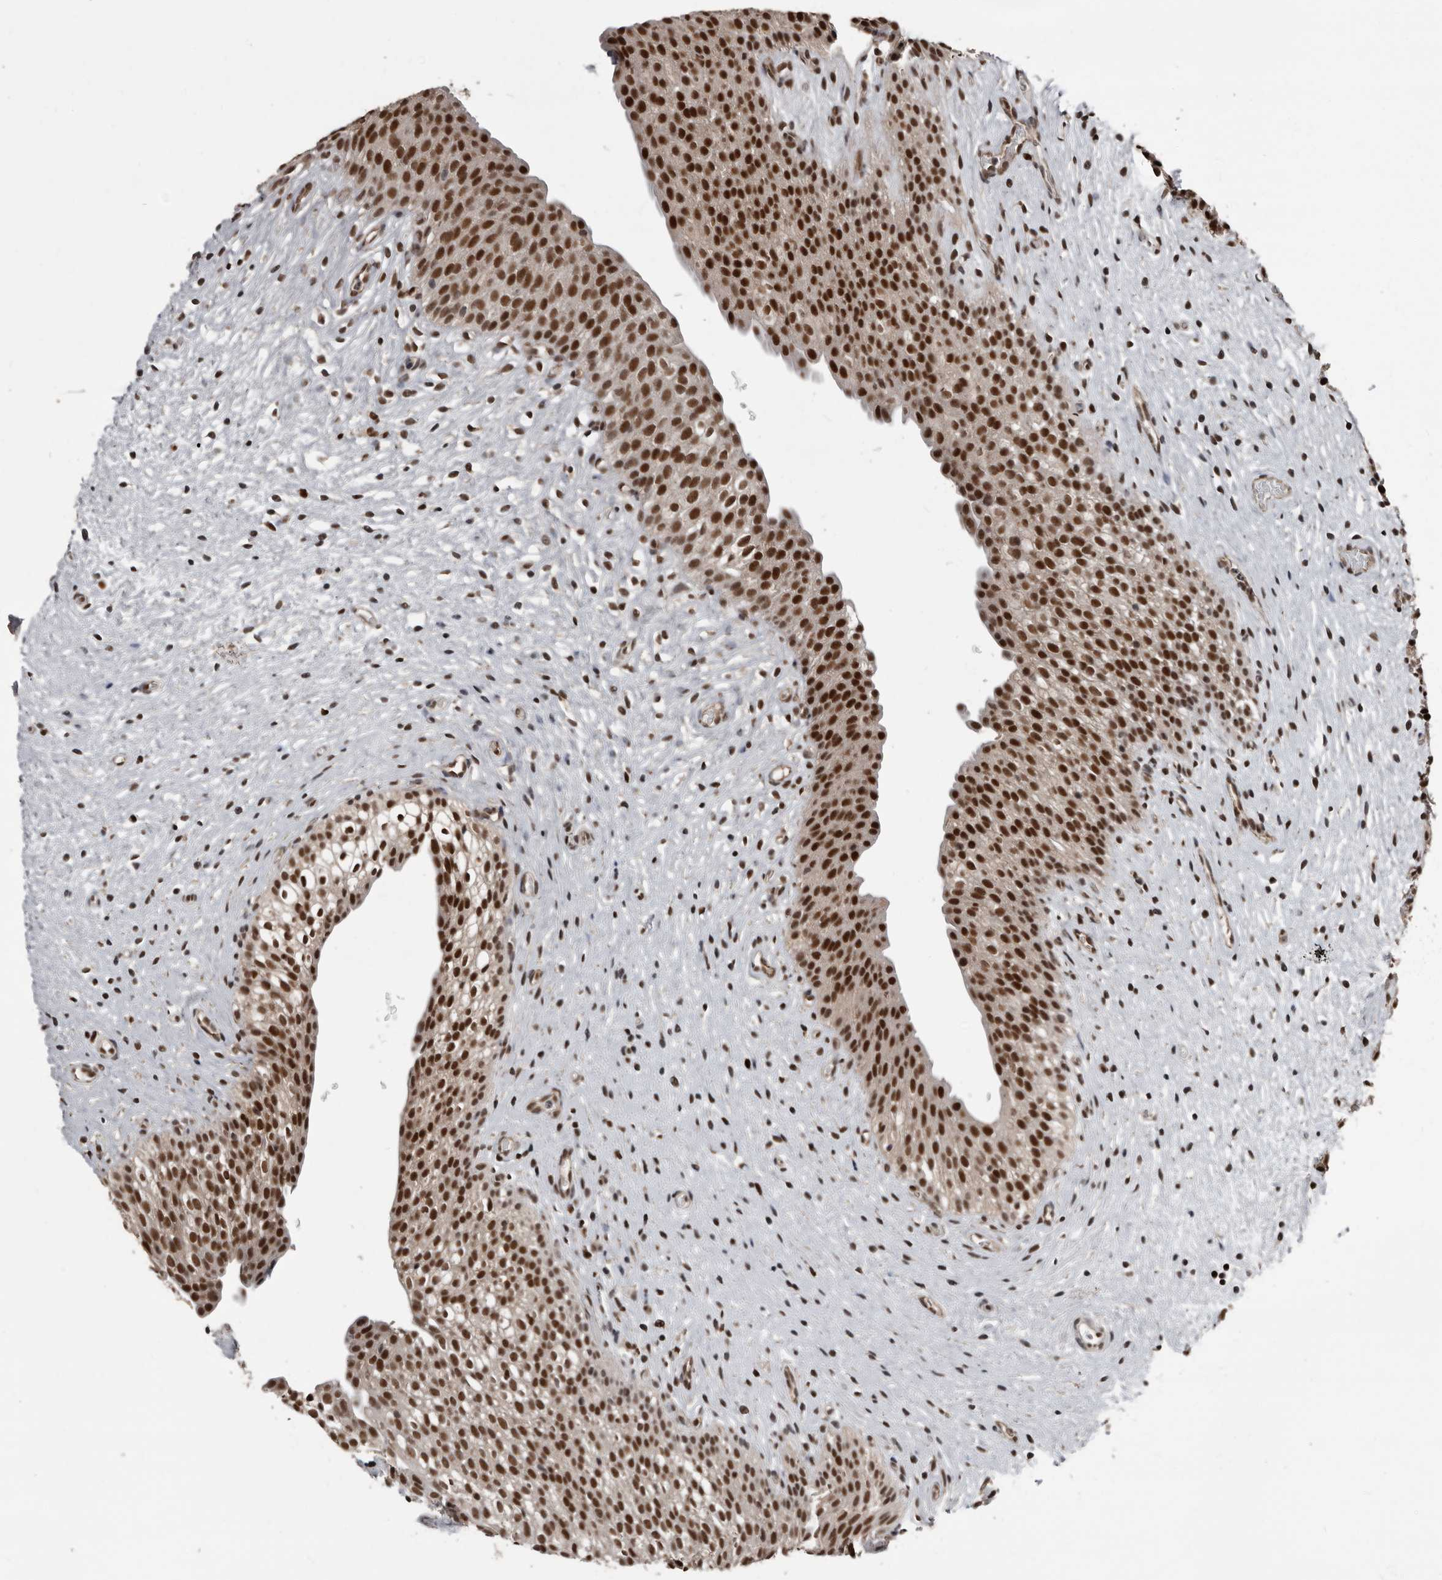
{"staining": {"intensity": "strong", "quantity": ">75%", "location": "nuclear"}, "tissue": "urinary bladder", "cell_type": "Urothelial cells", "image_type": "normal", "snomed": [{"axis": "morphology", "description": "Normal tissue, NOS"}, {"axis": "topography", "description": "Urinary bladder"}], "caption": "Immunohistochemical staining of normal urinary bladder shows >75% levels of strong nuclear protein staining in about >75% of urothelial cells.", "gene": "CHD1L", "patient": {"sex": "male", "age": 1}}